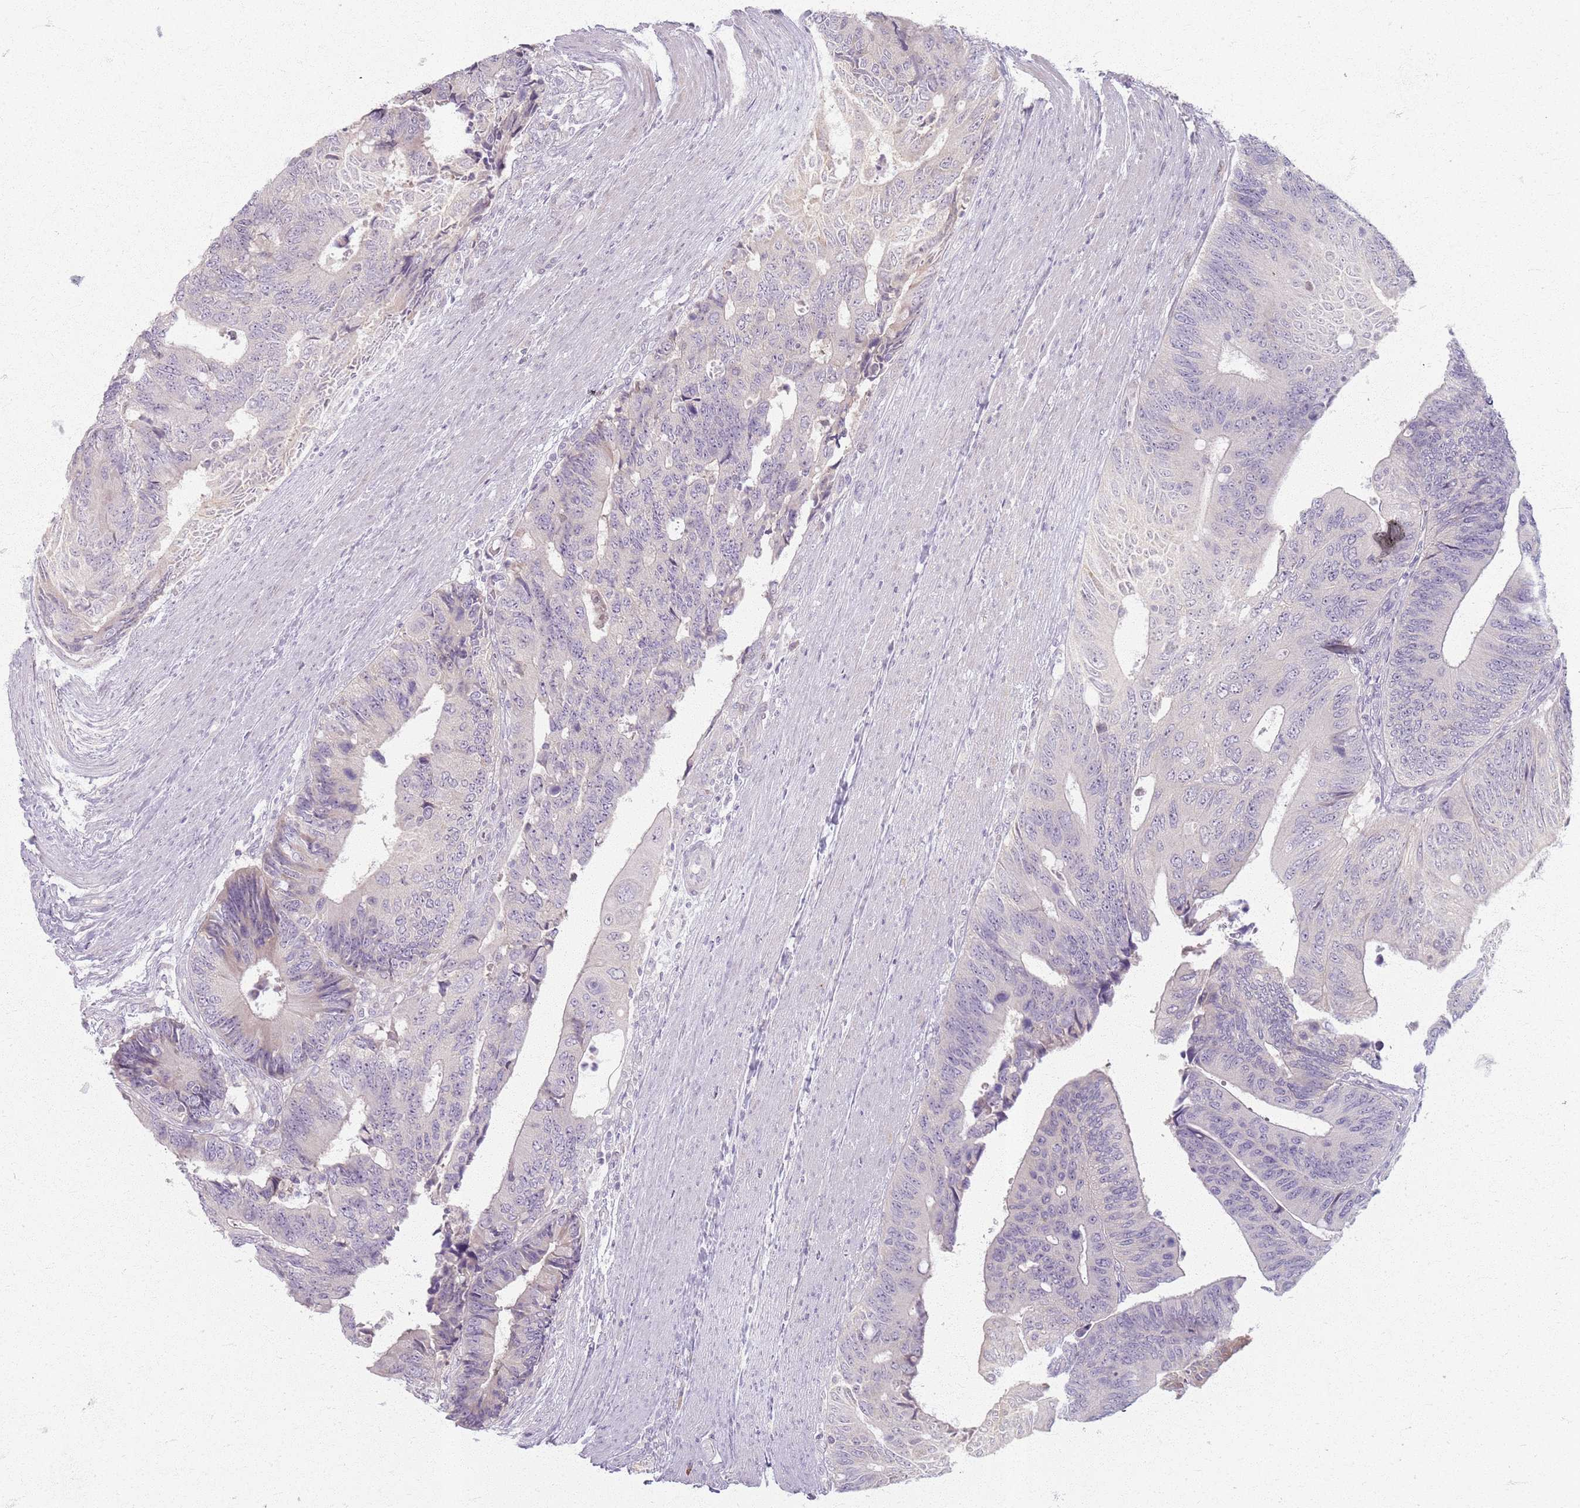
{"staining": {"intensity": "negative", "quantity": "none", "location": "none"}, "tissue": "colorectal cancer", "cell_type": "Tumor cells", "image_type": "cancer", "snomed": [{"axis": "morphology", "description": "Adenocarcinoma, NOS"}, {"axis": "topography", "description": "Colon"}], "caption": "Tumor cells show no significant protein positivity in colorectal adenocarcinoma.", "gene": "CRIPT", "patient": {"sex": "male", "age": 87}}